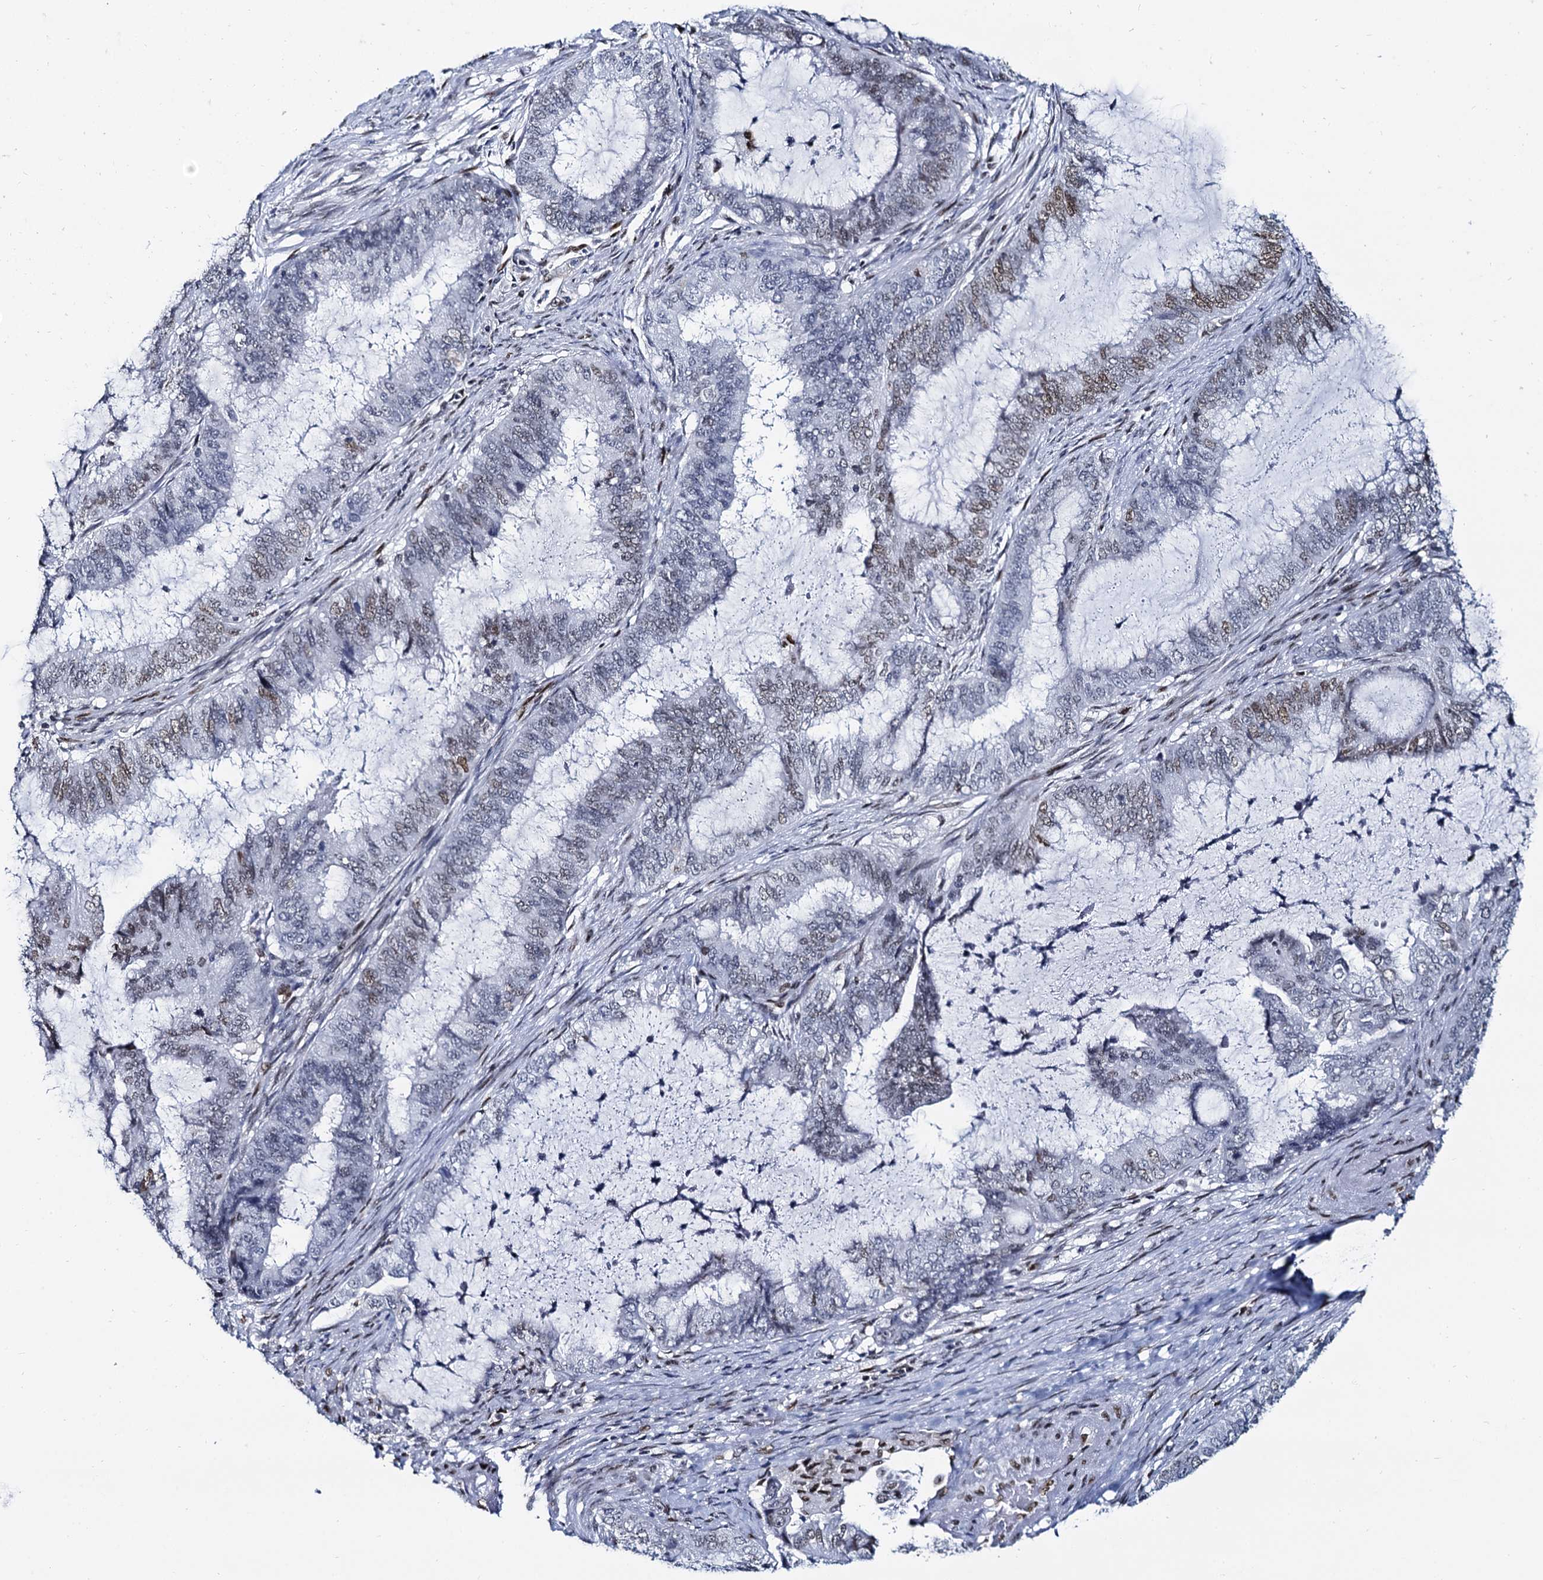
{"staining": {"intensity": "moderate", "quantity": "<25%", "location": "nuclear"}, "tissue": "endometrial cancer", "cell_type": "Tumor cells", "image_type": "cancer", "snomed": [{"axis": "morphology", "description": "Adenocarcinoma, NOS"}, {"axis": "topography", "description": "Endometrium"}], "caption": "Protein staining shows moderate nuclear positivity in about <25% of tumor cells in endometrial cancer.", "gene": "CMAS", "patient": {"sex": "female", "age": 51}}